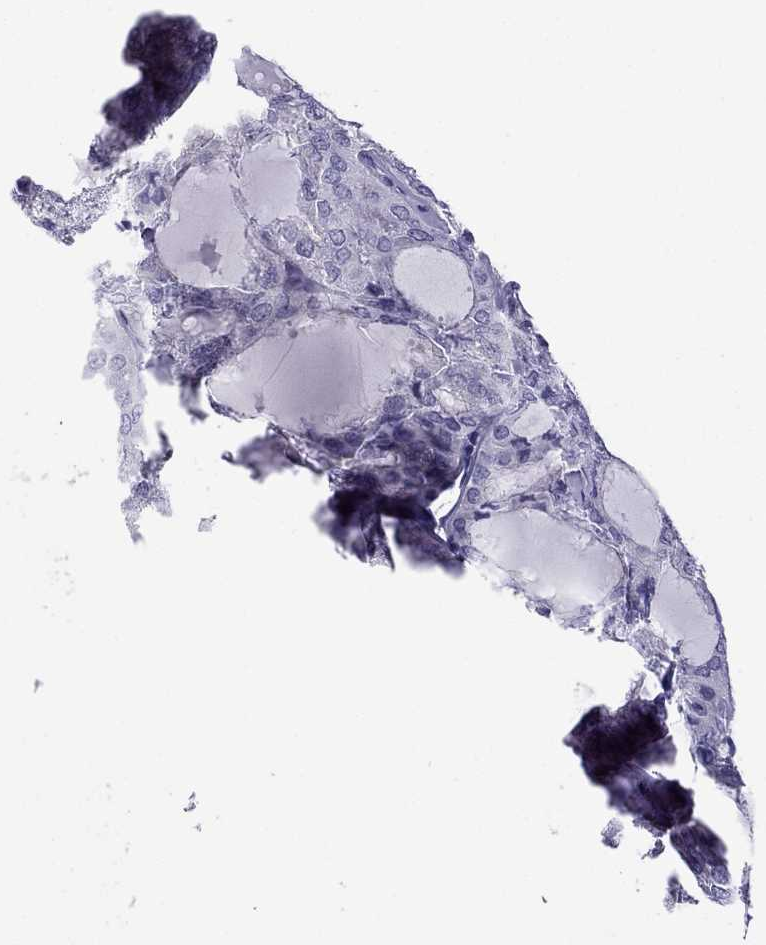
{"staining": {"intensity": "negative", "quantity": "none", "location": "none"}, "tissue": "thyroid cancer", "cell_type": "Tumor cells", "image_type": "cancer", "snomed": [{"axis": "morphology", "description": "Follicular adenoma carcinoma, NOS"}, {"axis": "topography", "description": "Thyroid gland"}], "caption": "This is a micrograph of immunohistochemistry (IHC) staining of thyroid follicular adenoma carcinoma, which shows no expression in tumor cells. (Stains: DAB IHC with hematoxylin counter stain, Microscopy: brightfield microscopy at high magnification).", "gene": "GJA8", "patient": {"sex": "male", "age": 75}}